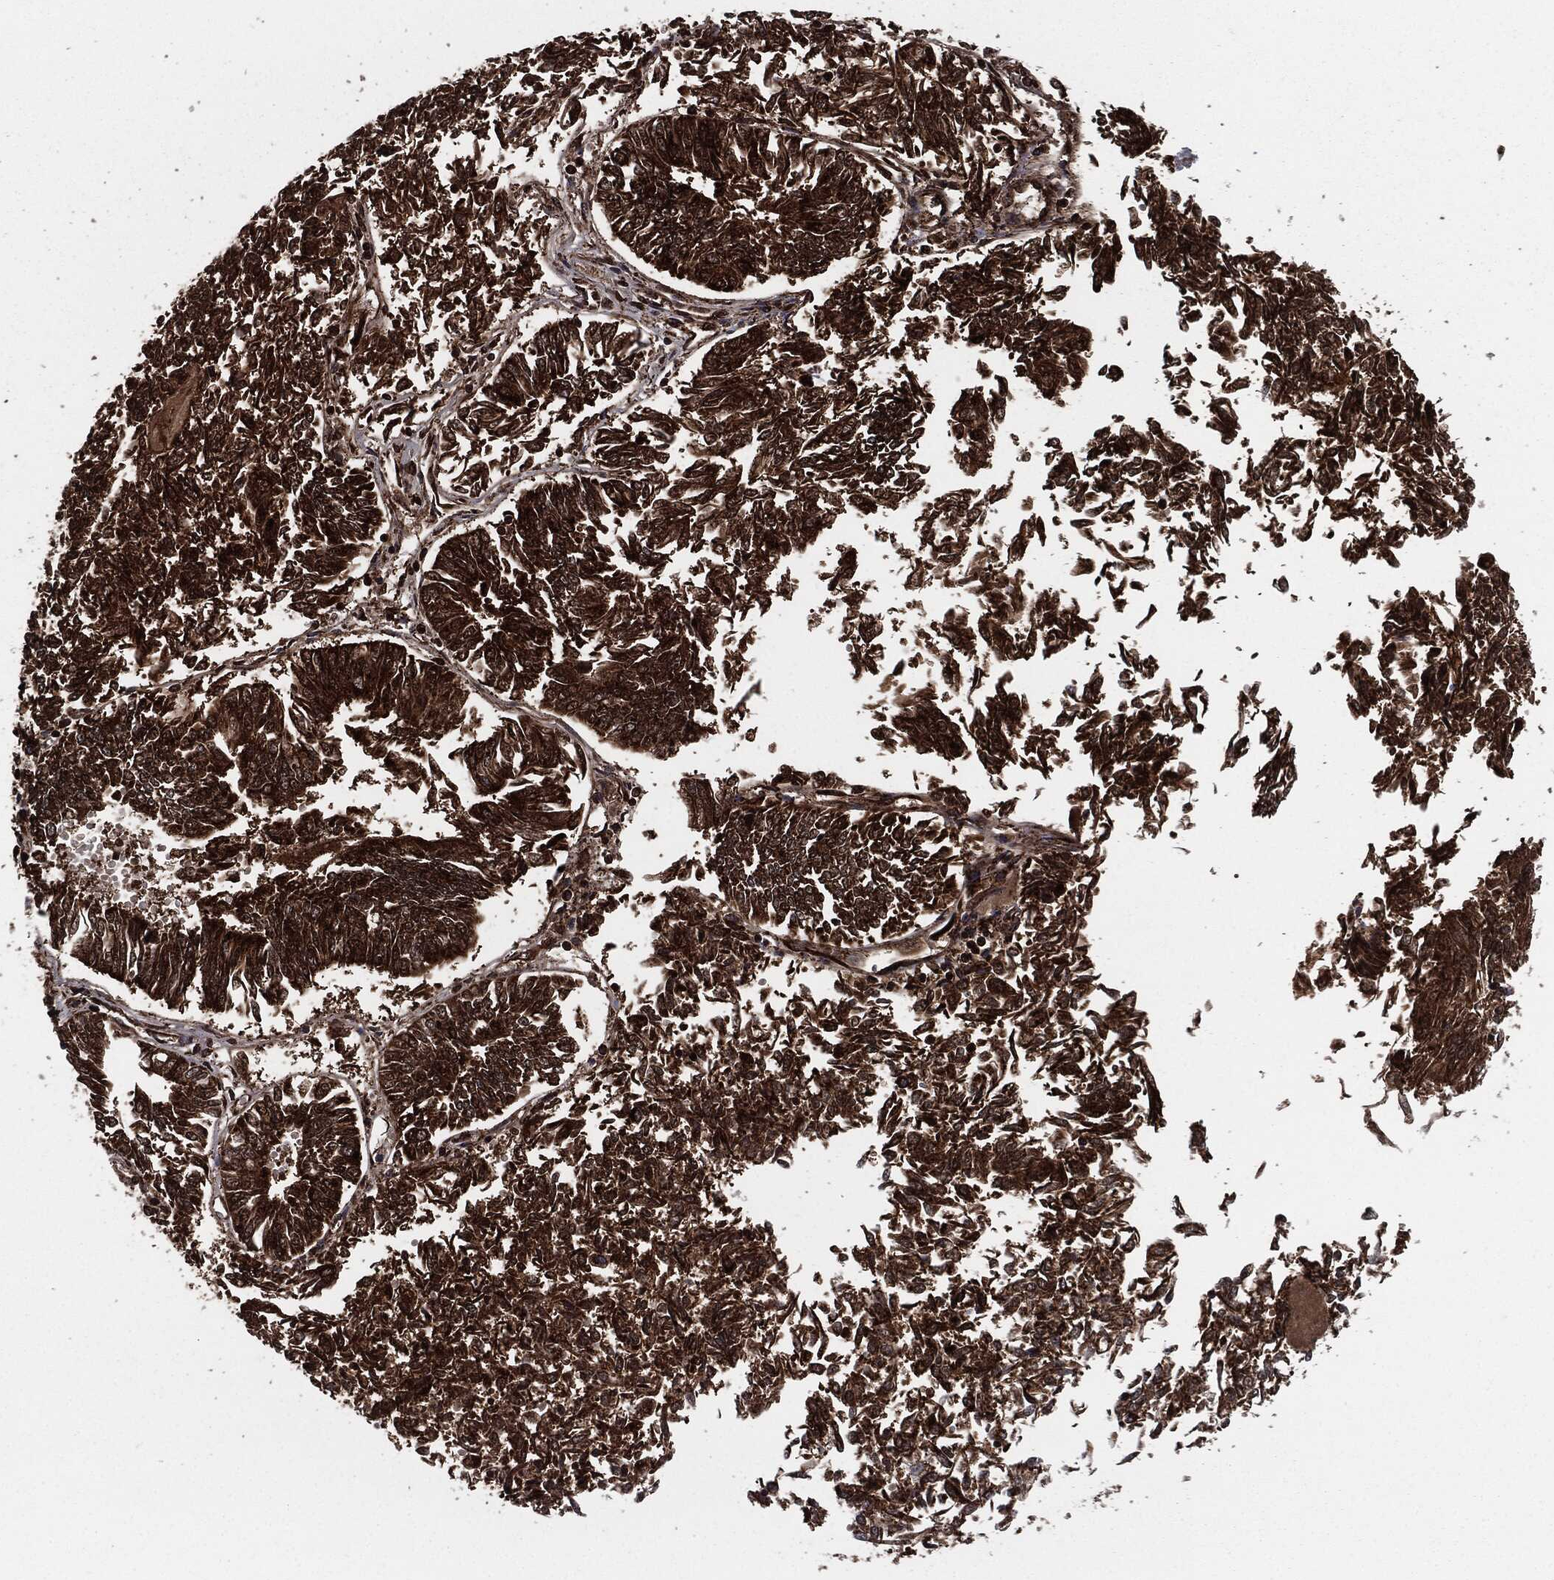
{"staining": {"intensity": "strong", "quantity": ">75%", "location": "cytoplasmic/membranous"}, "tissue": "endometrial cancer", "cell_type": "Tumor cells", "image_type": "cancer", "snomed": [{"axis": "morphology", "description": "Adenocarcinoma, NOS"}, {"axis": "topography", "description": "Endometrium"}], "caption": "Endometrial cancer (adenocarcinoma) was stained to show a protein in brown. There is high levels of strong cytoplasmic/membranous staining in about >75% of tumor cells. (DAB (3,3'-diaminobenzidine) IHC with brightfield microscopy, high magnification).", "gene": "FH", "patient": {"sex": "female", "age": 58}}